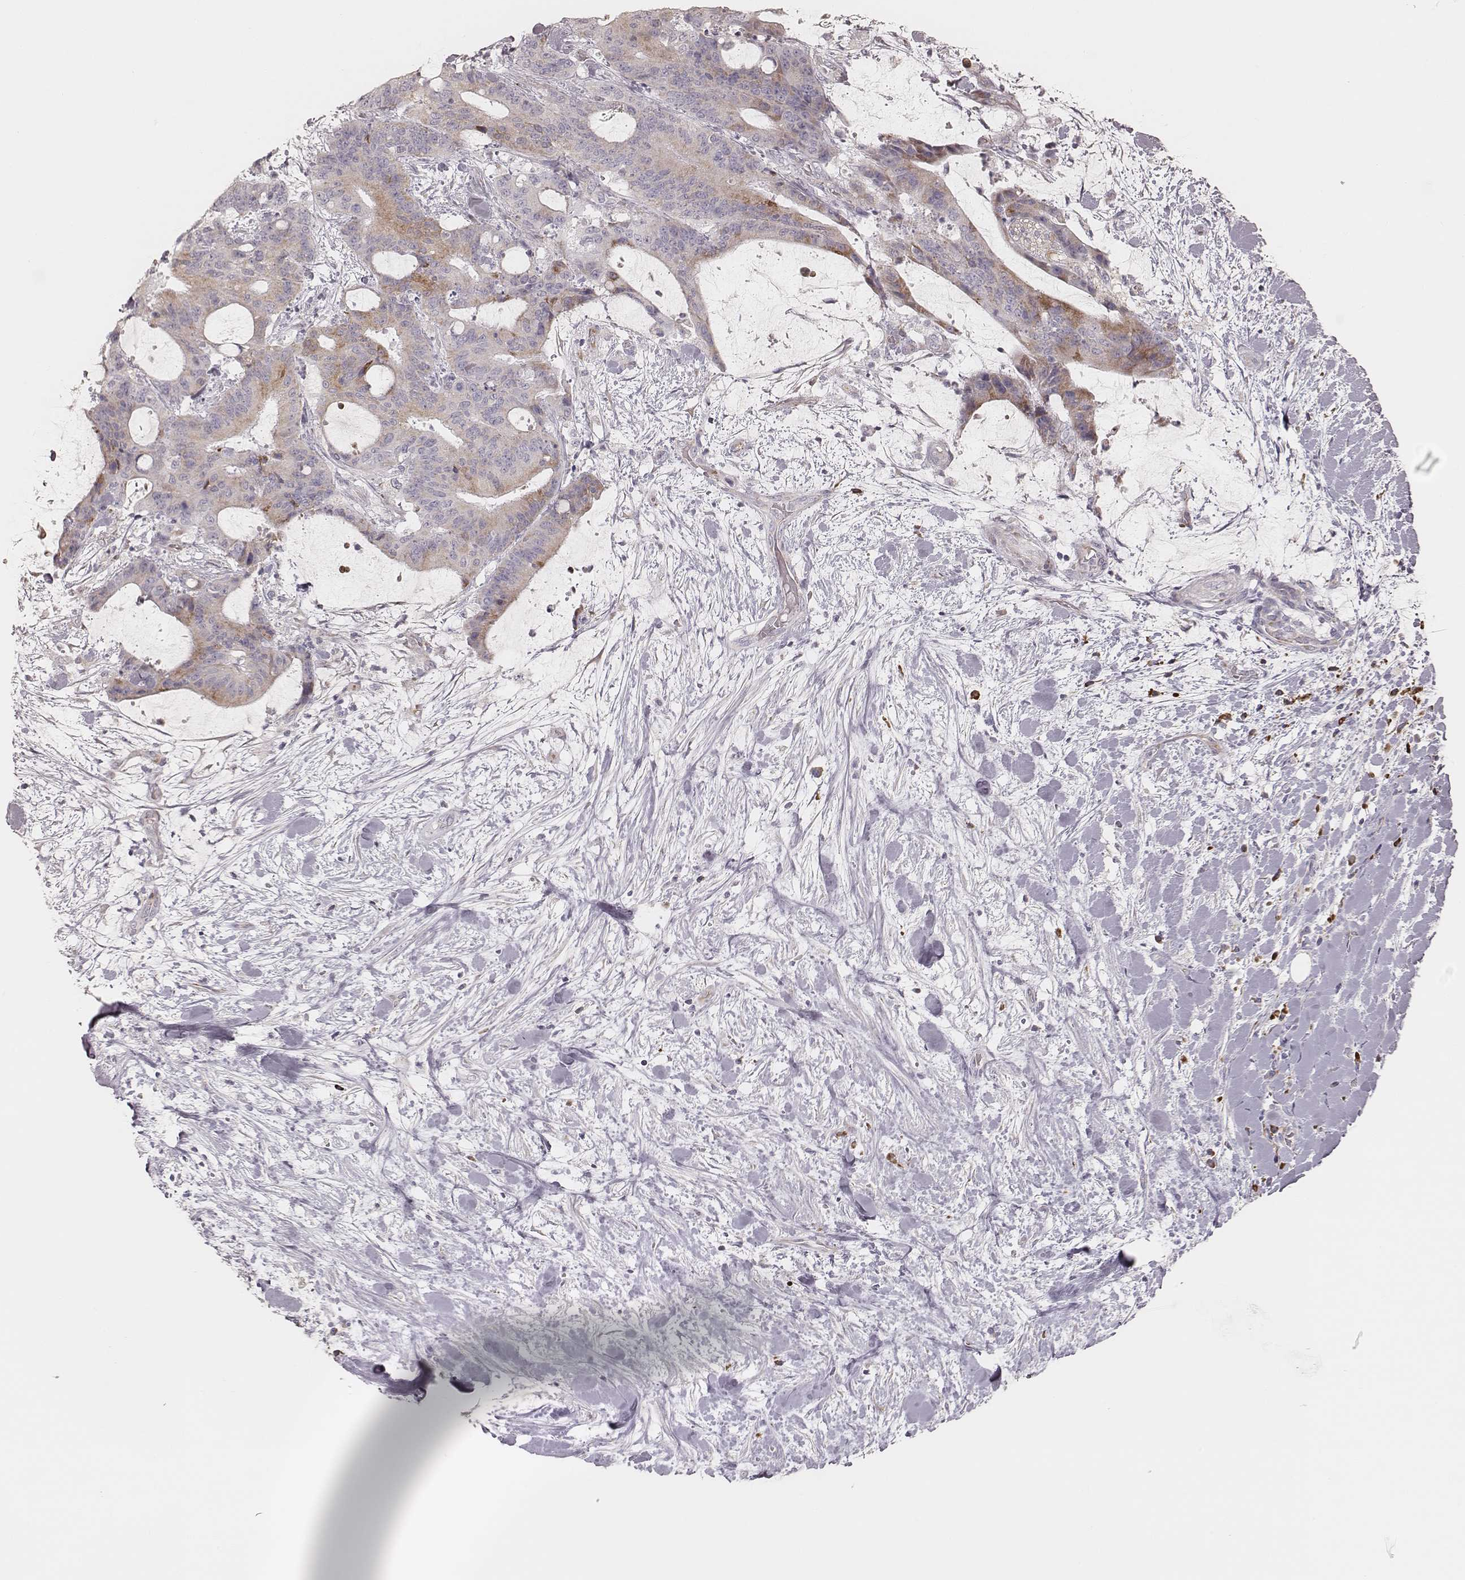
{"staining": {"intensity": "moderate", "quantity": "<25%", "location": "cytoplasmic/membranous"}, "tissue": "liver cancer", "cell_type": "Tumor cells", "image_type": "cancer", "snomed": [{"axis": "morphology", "description": "Cholangiocarcinoma"}, {"axis": "topography", "description": "Liver"}], "caption": "Immunohistochemistry (IHC) image of neoplastic tissue: liver cancer stained using IHC displays low levels of moderate protein expression localized specifically in the cytoplasmic/membranous of tumor cells, appearing as a cytoplasmic/membranous brown color.", "gene": "KIF5C", "patient": {"sex": "female", "age": 73}}